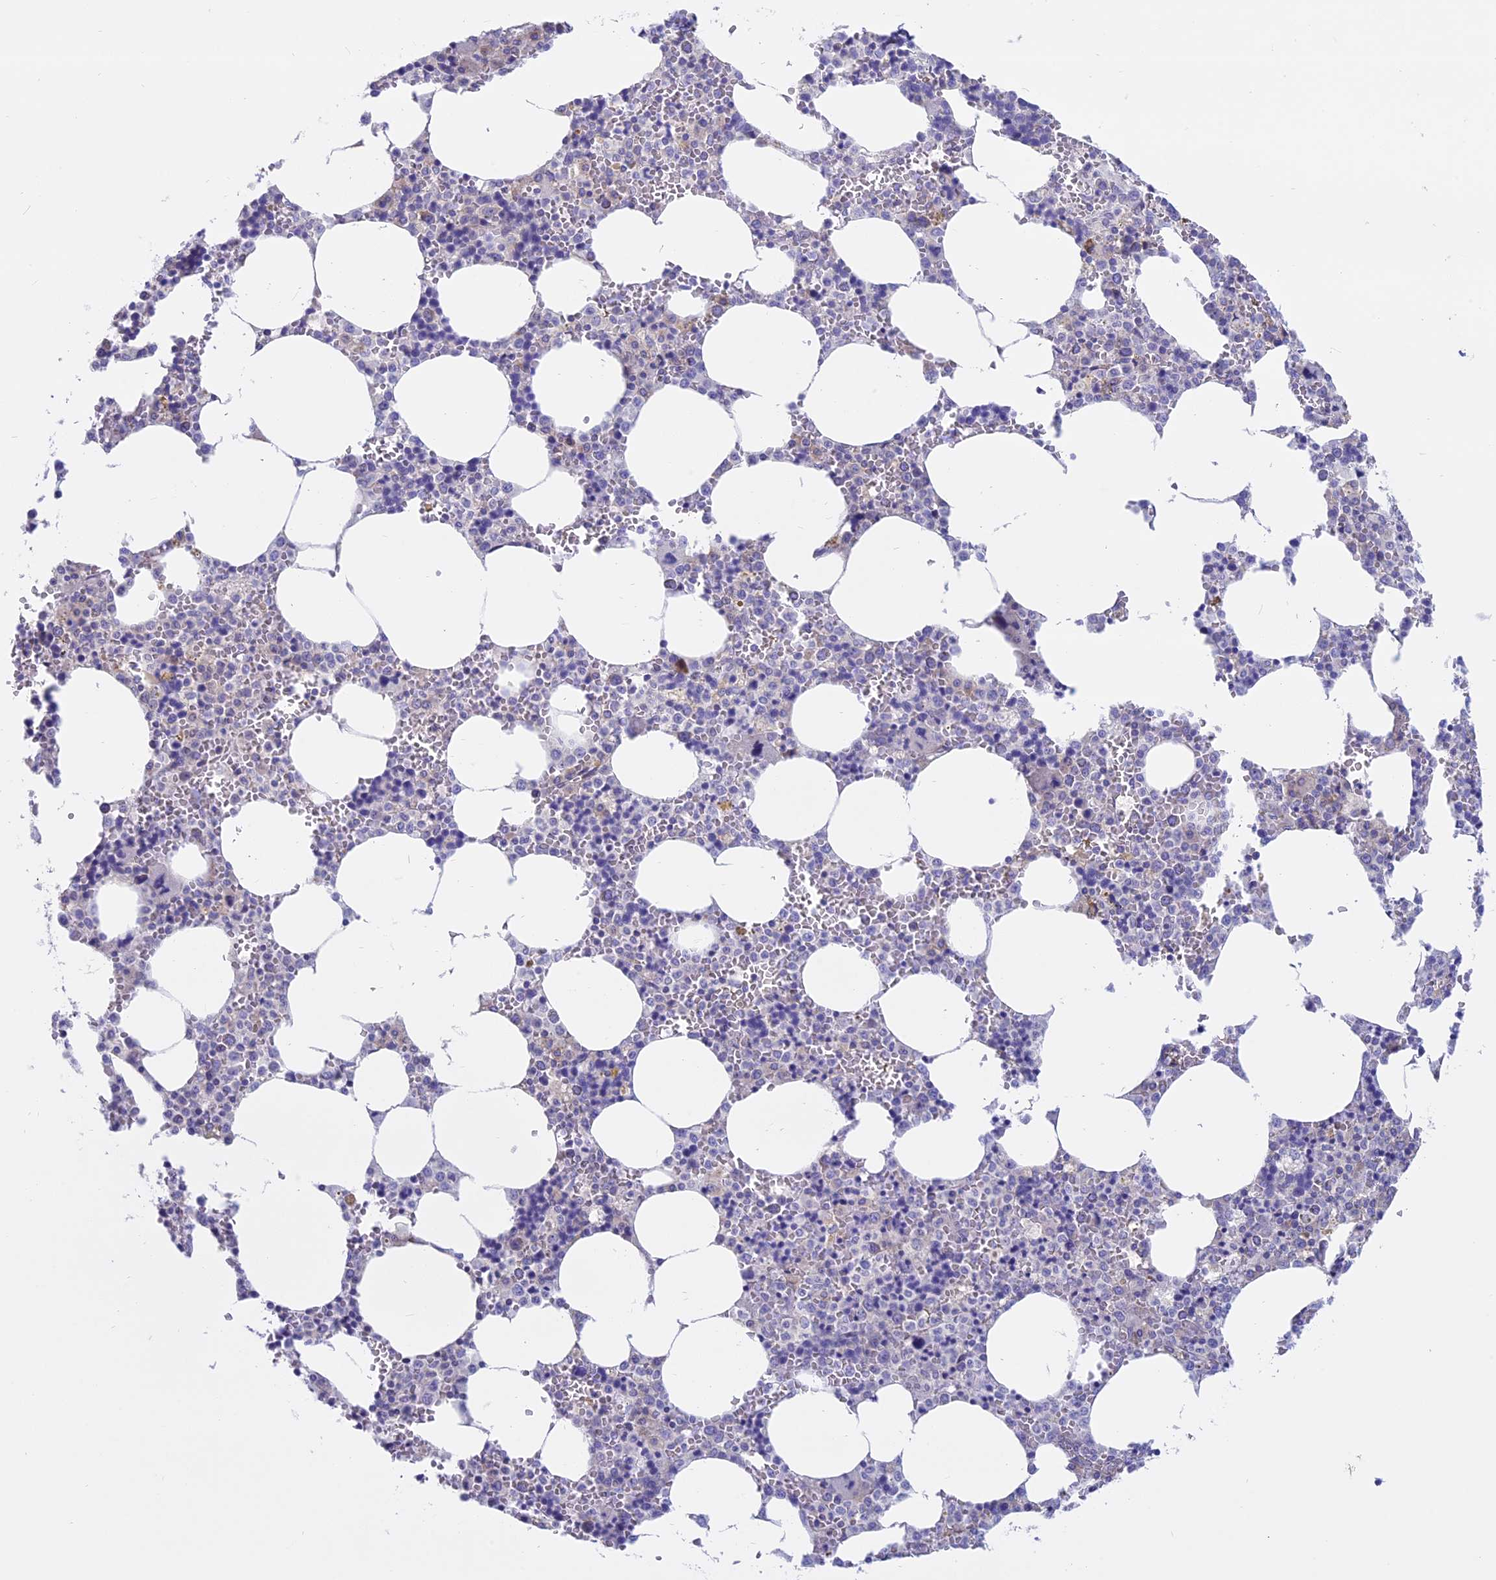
{"staining": {"intensity": "moderate", "quantity": "<25%", "location": "cytoplasmic/membranous"}, "tissue": "bone marrow", "cell_type": "Hematopoietic cells", "image_type": "normal", "snomed": [{"axis": "morphology", "description": "Normal tissue, NOS"}, {"axis": "topography", "description": "Bone marrow"}], "caption": "Bone marrow stained with DAB IHC displays low levels of moderate cytoplasmic/membranous staining in about <25% of hematopoietic cells.", "gene": "MYO5B", "patient": {"sex": "male", "age": 70}}